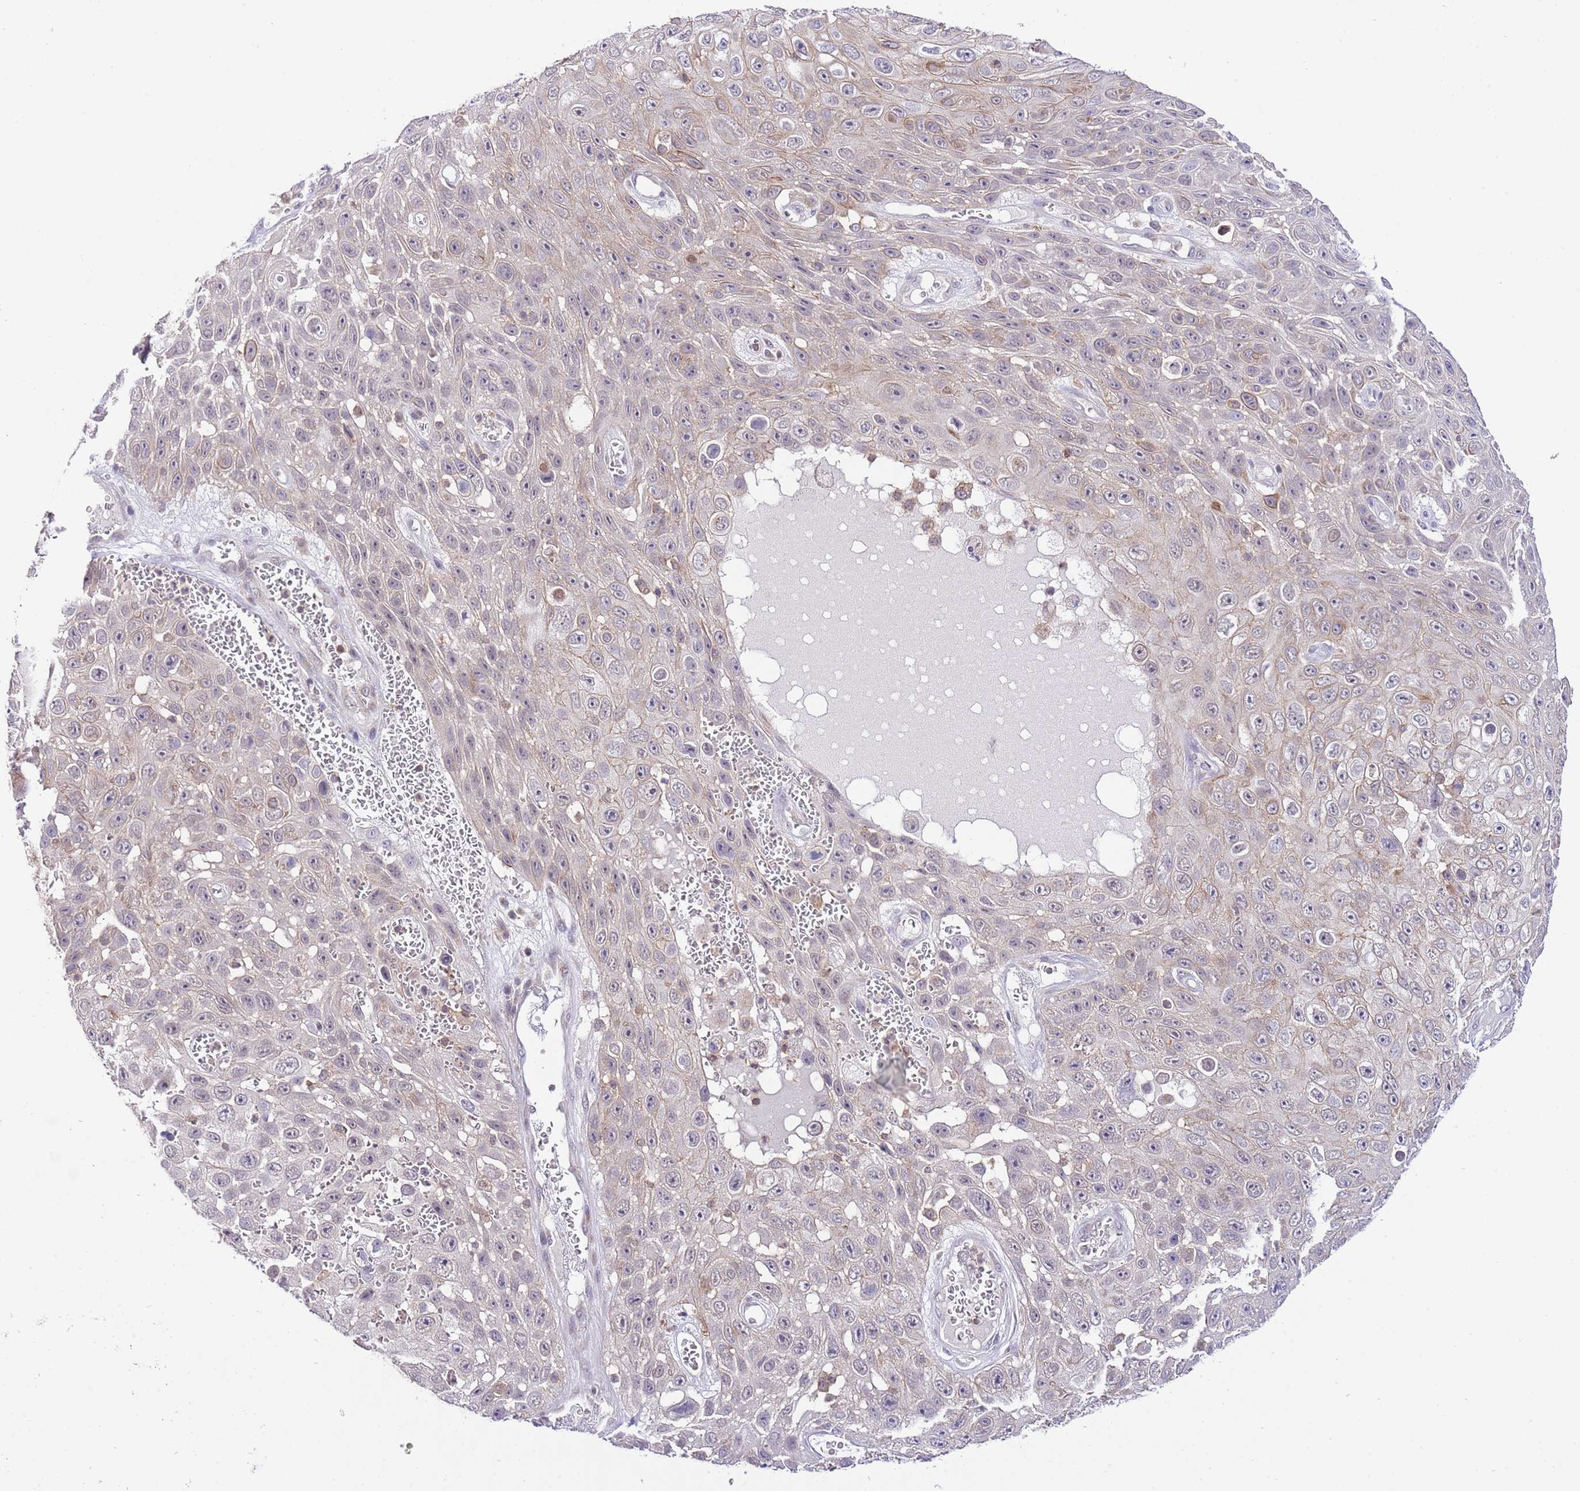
{"staining": {"intensity": "negative", "quantity": "none", "location": "none"}, "tissue": "skin cancer", "cell_type": "Tumor cells", "image_type": "cancer", "snomed": [{"axis": "morphology", "description": "Squamous cell carcinoma, NOS"}, {"axis": "topography", "description": "Skin"}], "caption": "An immunohistochemistry (IHC) photomicrograph of skin squamous cell carcinoma is shown. There is no staining in tumor cells of skin squamous cell carcinoma.", "gene": "EFHD1", "patient": {"sex": "male", "age": 82}}